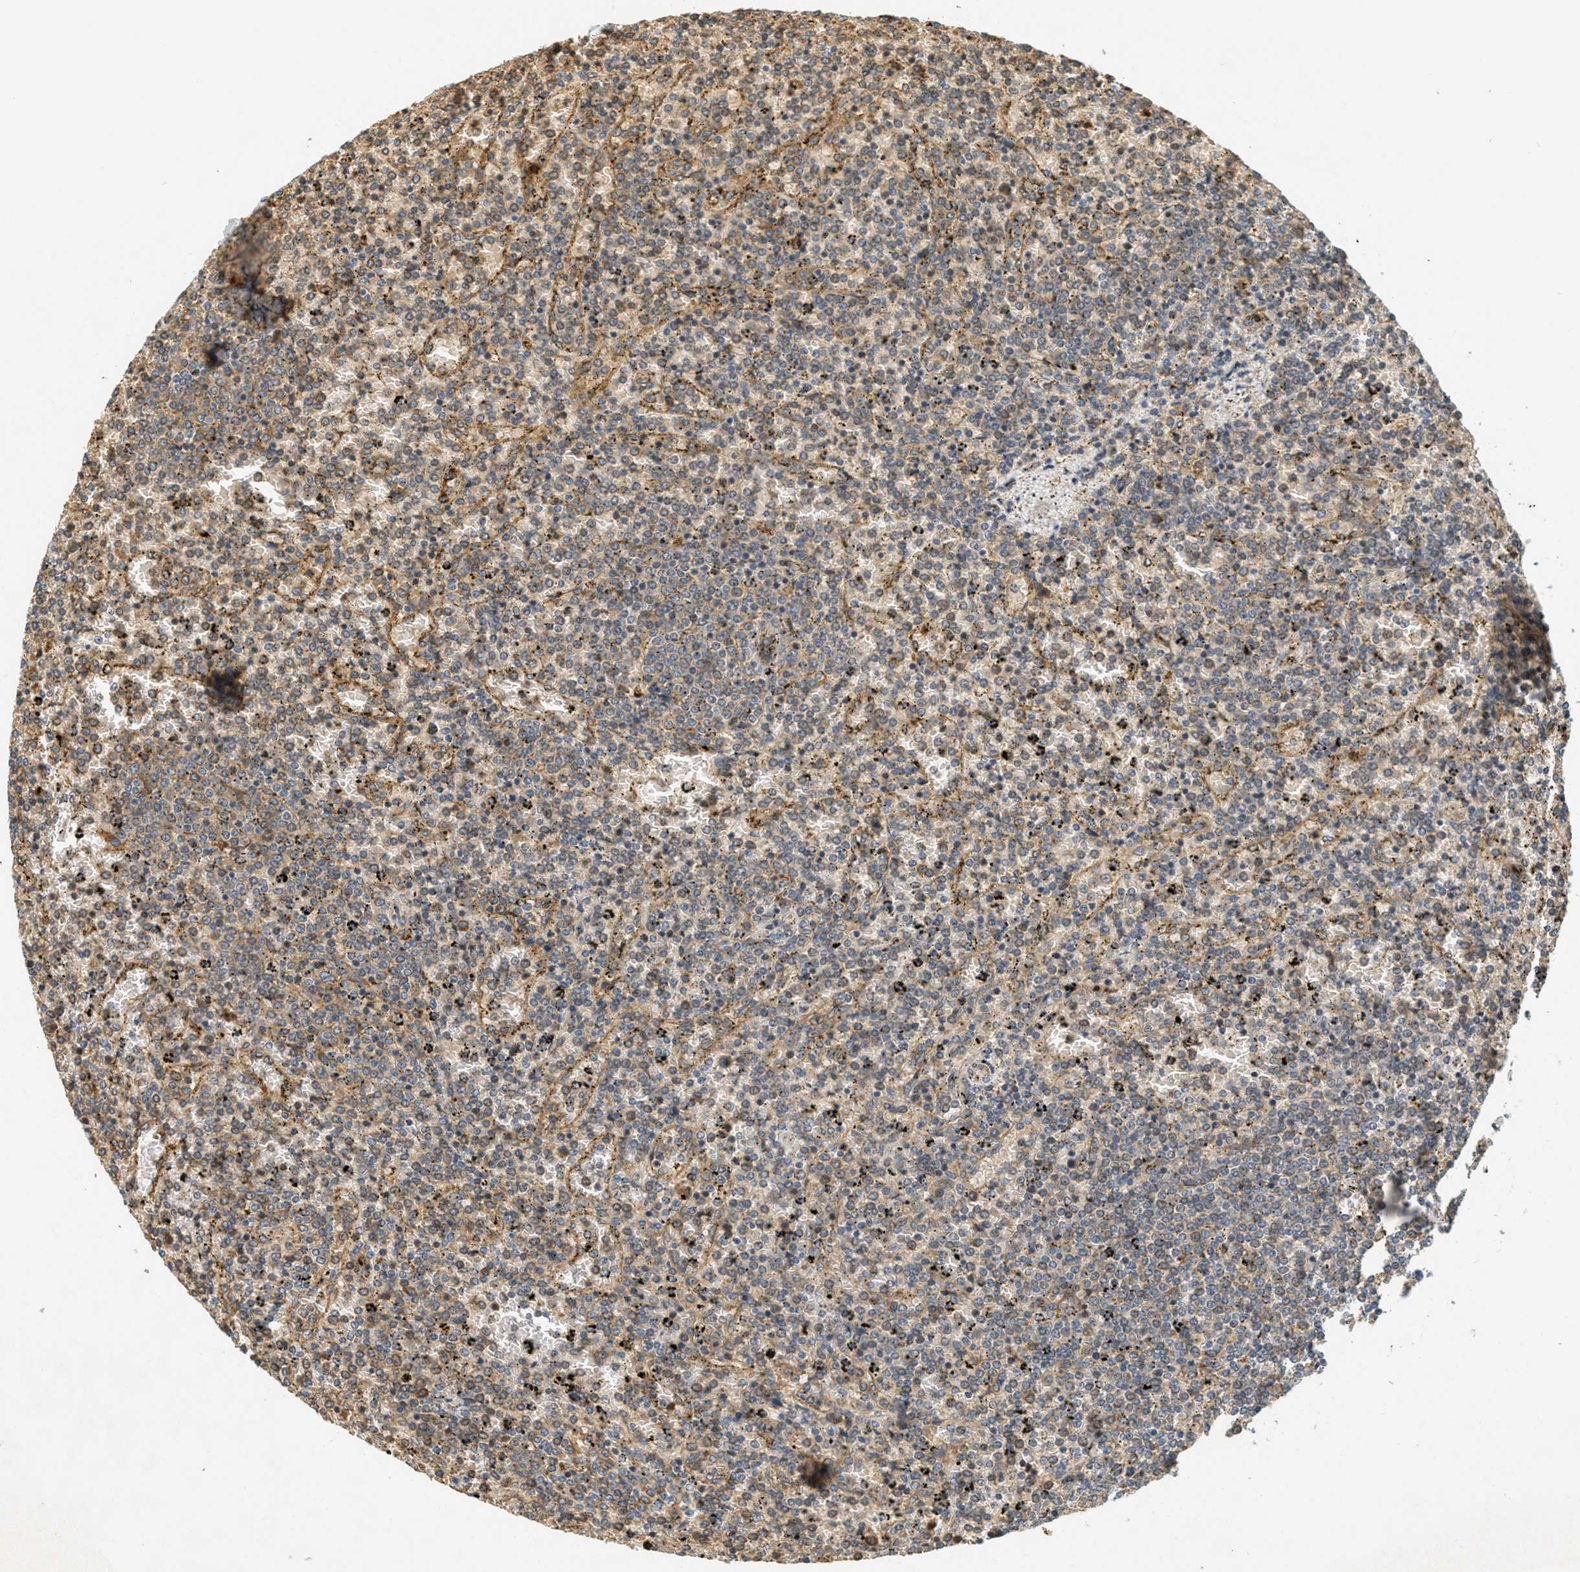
{"staining": {"intensity": "weak", "quantity": "<25%", "location": "cytoplasmic/membranous"}, "tissue": "lymphoma", "cell_type": "Tumor cells", "image_type": "cancer", "snomed": [{"axis": "morphology", "description": "Malignant lymphoma, non-Hodgkin's type, Low grade"}, {"axis": "topography", "description": "Spleen"}], "caption": "Tumor cells show no significant positivity in malignant lymphoma, non-Hodgkin's type (low-grade).", "gene": "PDK1", "patient": {"sex": "female", "age": 77}}